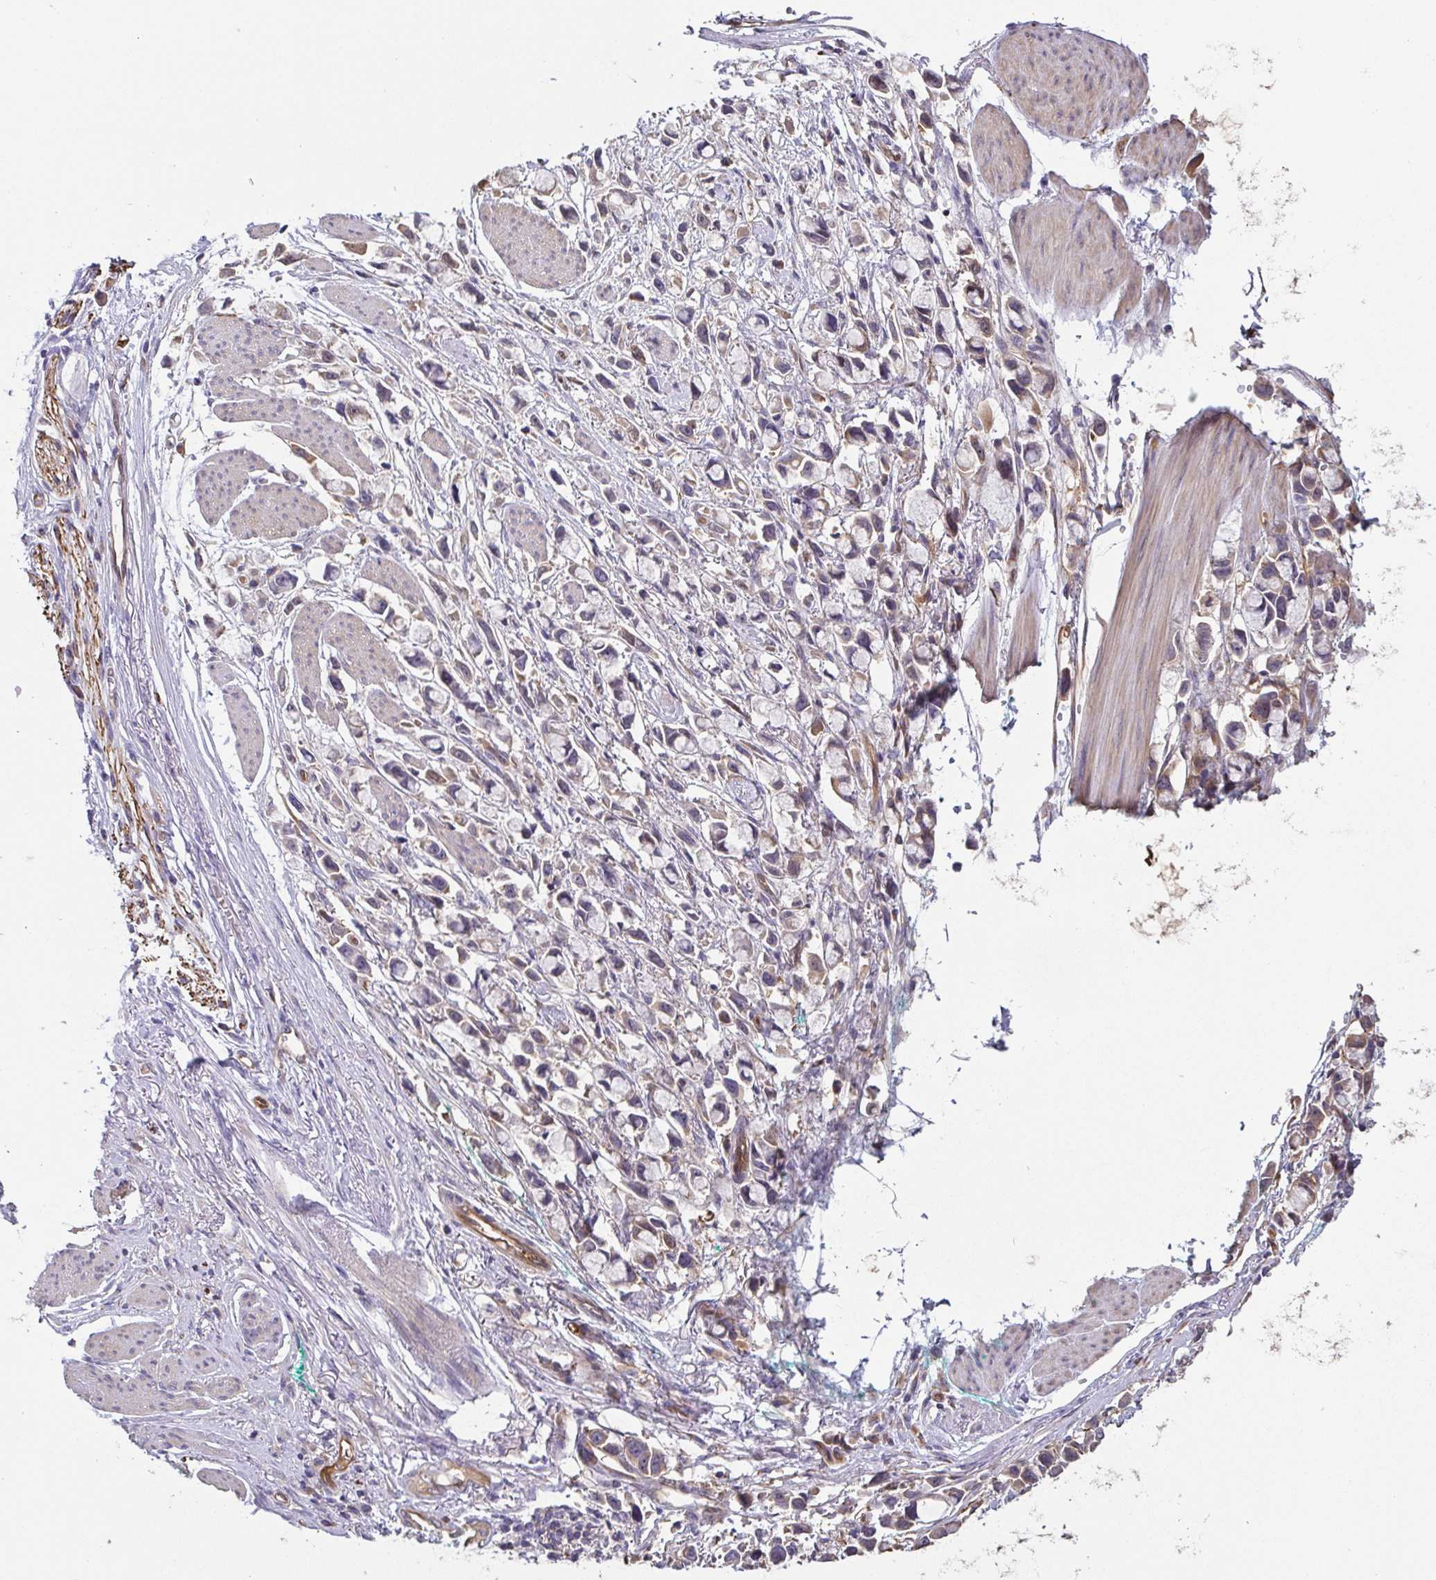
{"staining": {"intensity": "weak", "quantity": "<25%", "location": "cytoplasmic/membranous"}, "tissue": "stomach cancer", "cell_type": "Tumor cells", "image_type": "cancer", "snomed": [{"axis": "morphology", "description": "Adenocarcinoma, NOS"}, {"axis": "topography", "description": "Stomach"}], "caption": "An image of human stomach cancer is negative for staining in tumor cells. The staining was performed using DAB to visualize the protein expression in brown, while the nuclei were stained in blue with hematoxylin (Magnification: 20x).", "gene": "EIF3D", "patient": {"sex": "female", "age": 81}}